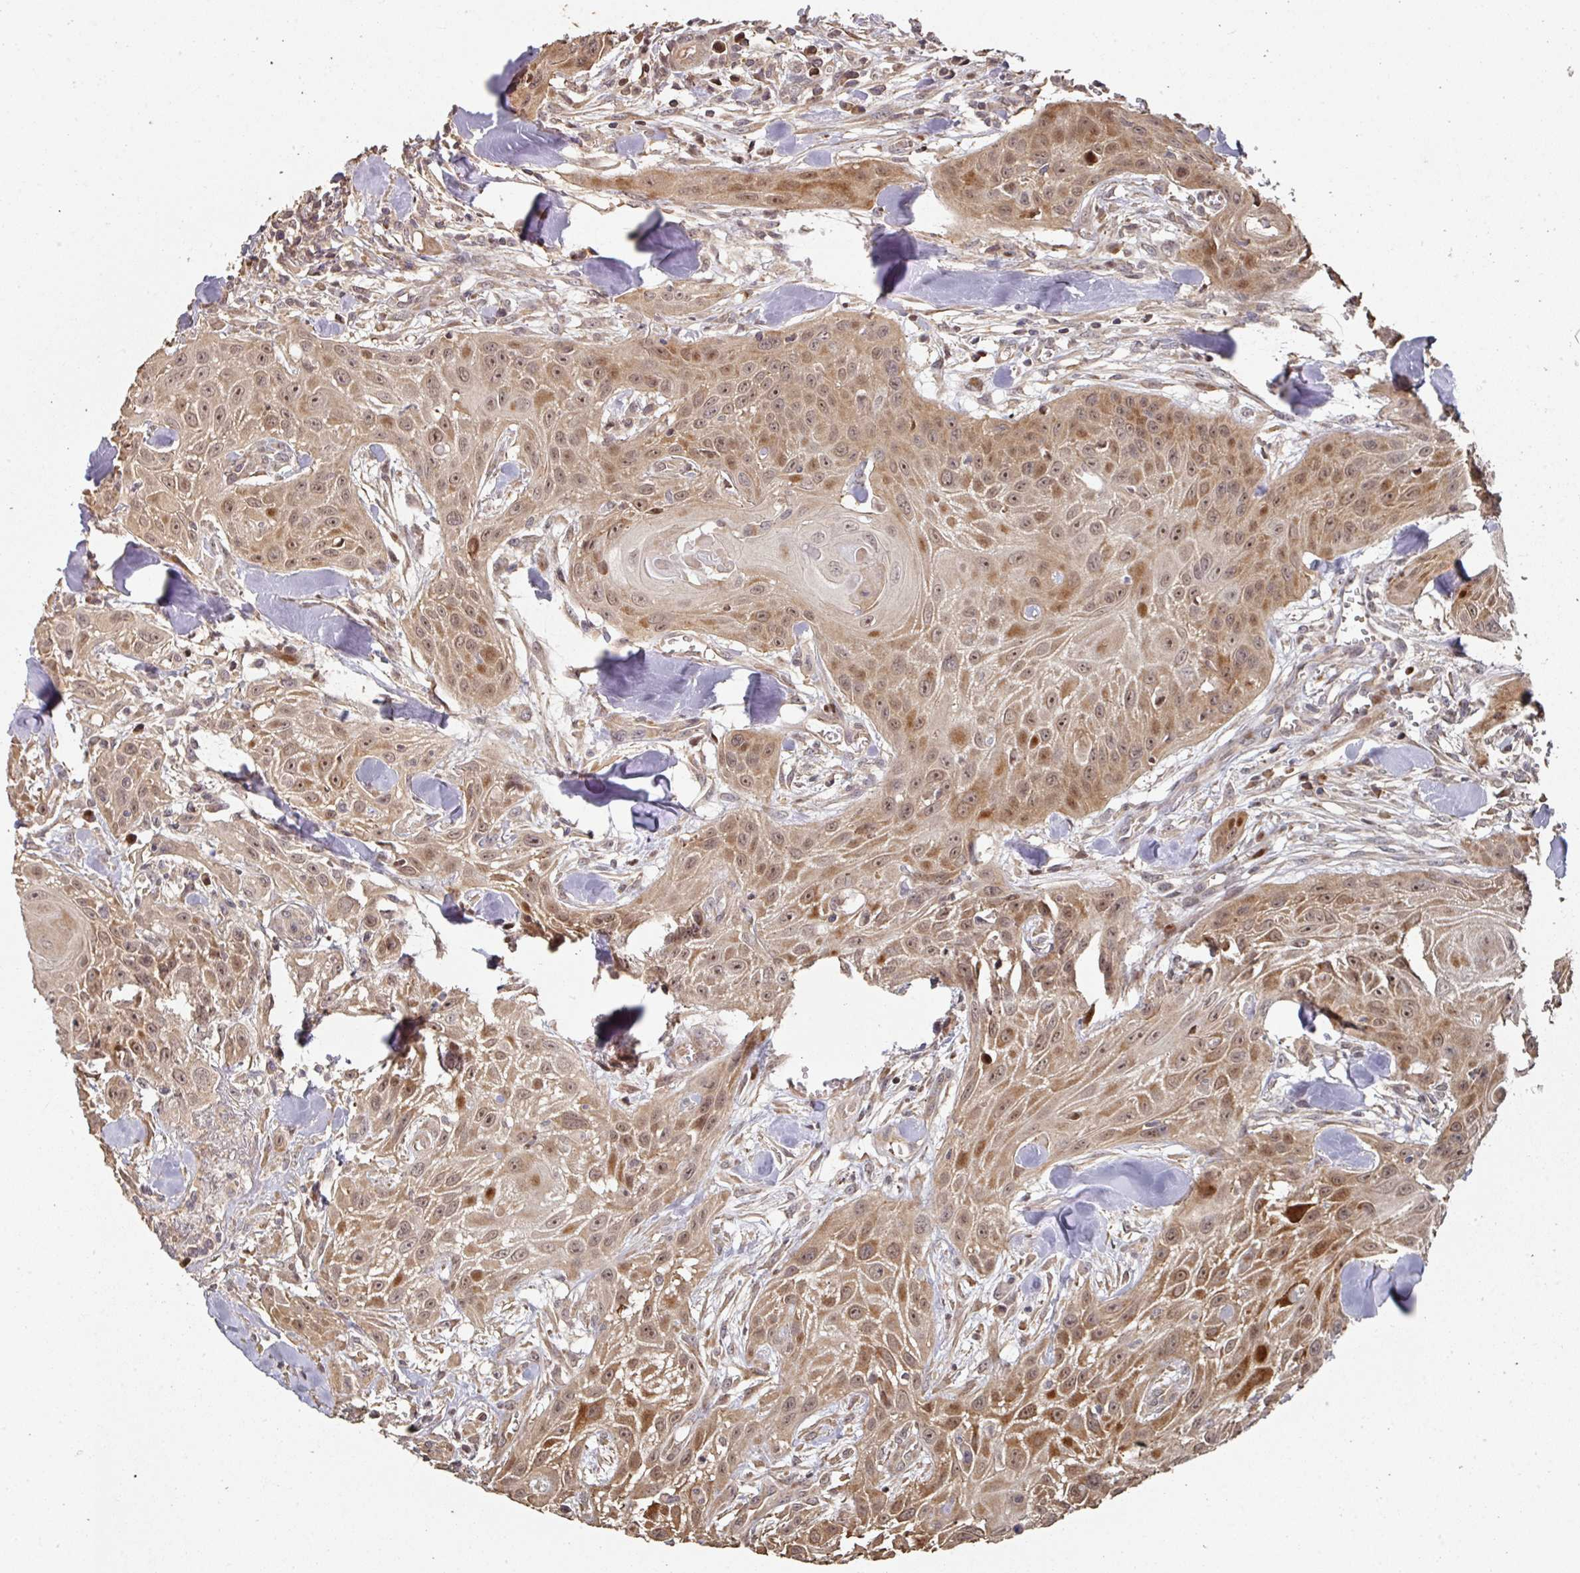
{"staining": {"intensity": "moderate", "quantity": ">75%", "location": "cytoplasmic/membranous,nuclear"}, "tissue": "head and neck cancer", "cell_type": "Tumor cells", "image_type": "cancer", "snomed": [{"axis": "morphology", "description": "Squamous cell carcinoma, NOS"}, {"axis": "topography", "description": "Lymph node"}, {"axis": "topography", "description": "Salivary gland"}, {"axis": "topography", "description": "Head-Neck"}], "caption": "Immunohistochemical staining of head and neck cancer (squamous cell carcinoma) exhibits moderate cytoplasmic/membranous and nuclear protein staining in about >75% of tumor cells.", "gene": "CA7", "patient": {"sex": "female", "age": 74}}